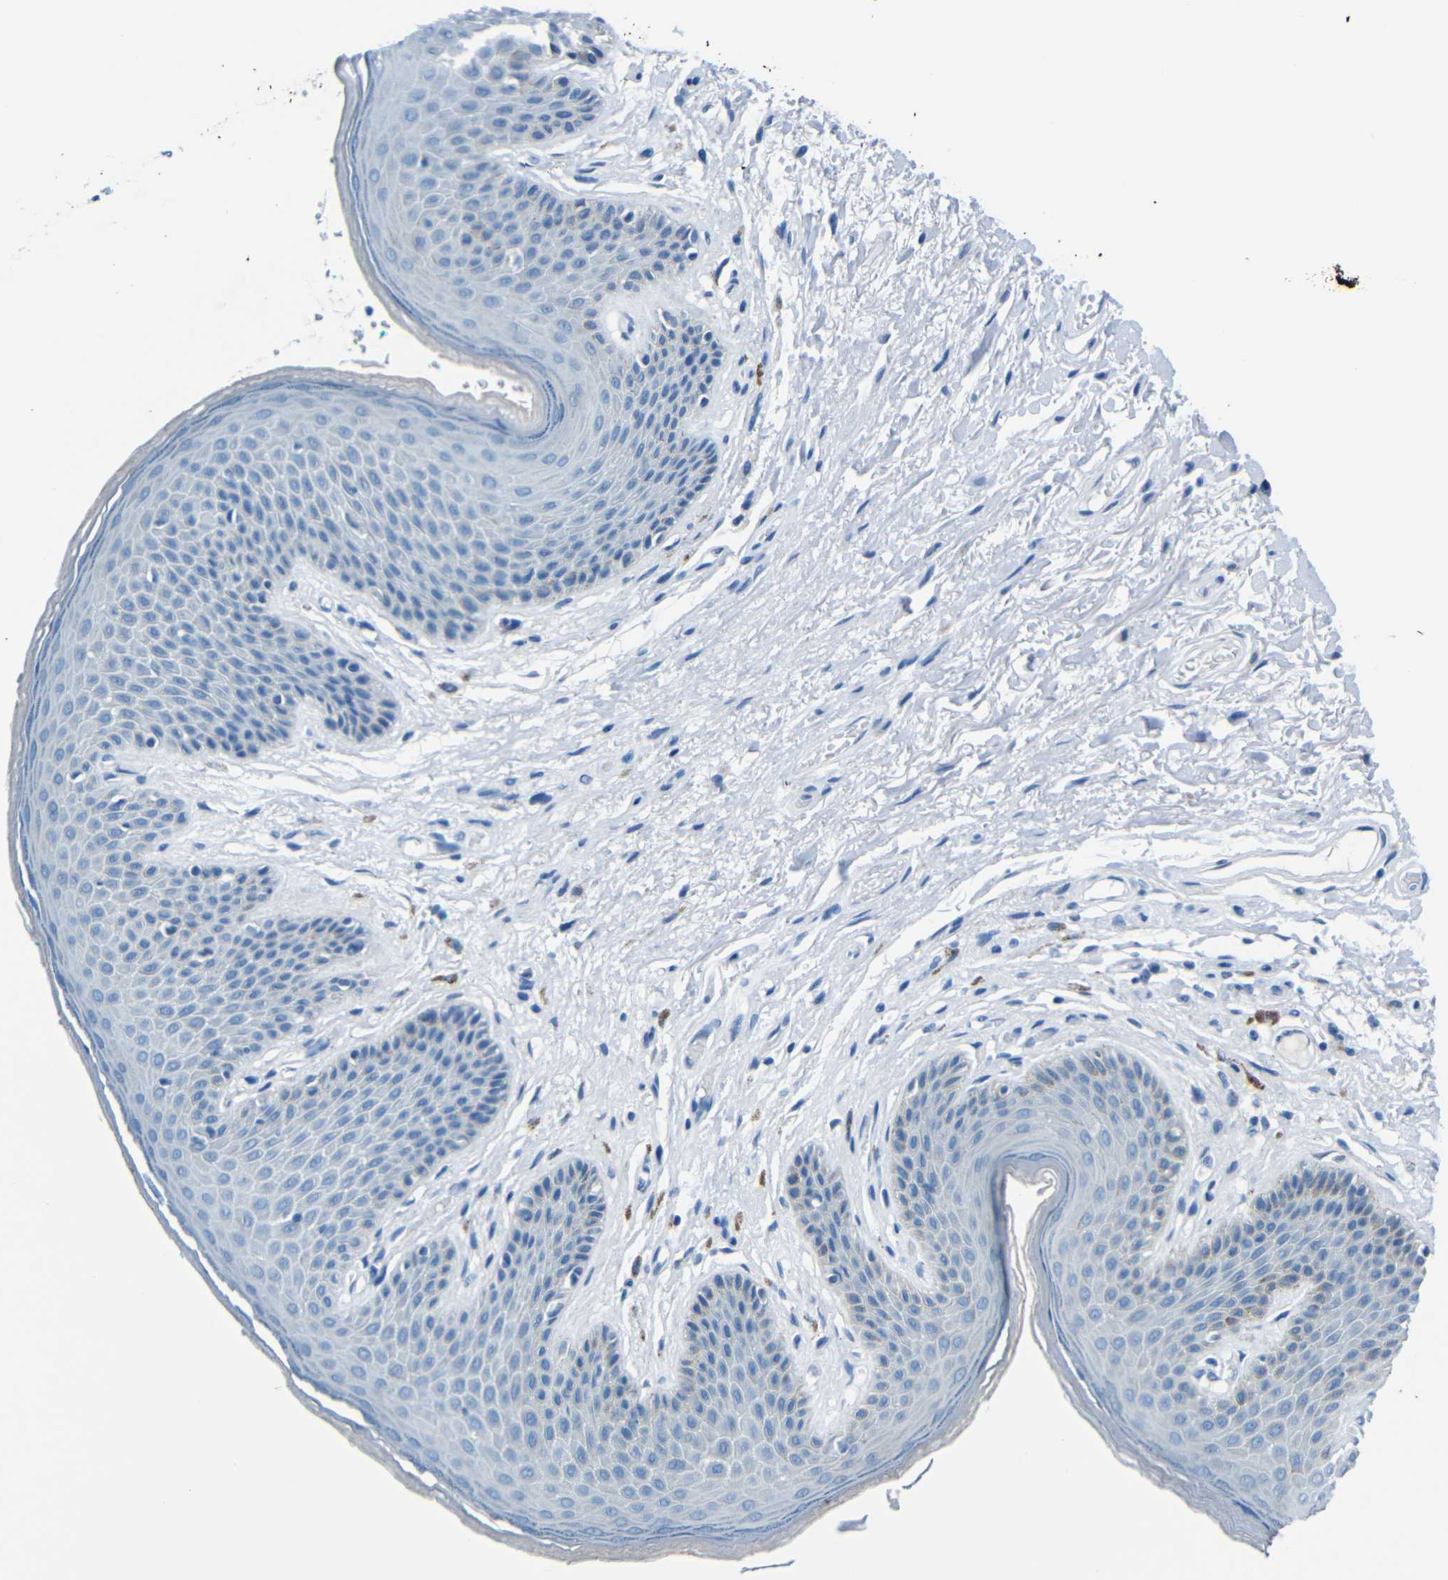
{"staining": {"intensity": "negative", "quantity": "none", "location": "none"}, "tissue": "skin", "cell_type": "Epidermal cells", "image_type": "normal", "snomed": [{"axis": "morphology", "description": "Normal tissue, NOS"}, {"axis": "topography", "description": "Anal"}], "caption": "An IHC histopathology image of normal skin is shown. There is no staining in epidermal cells of skin. Brightfield microscopy of immunohistochemistry stained with DAB (3,3'-diaminobenzidine) (brown) and hematoxylin (blue), captured at high magnification.", "gene": "FBN2", "patient": {"sex": "male", "age": 74}}